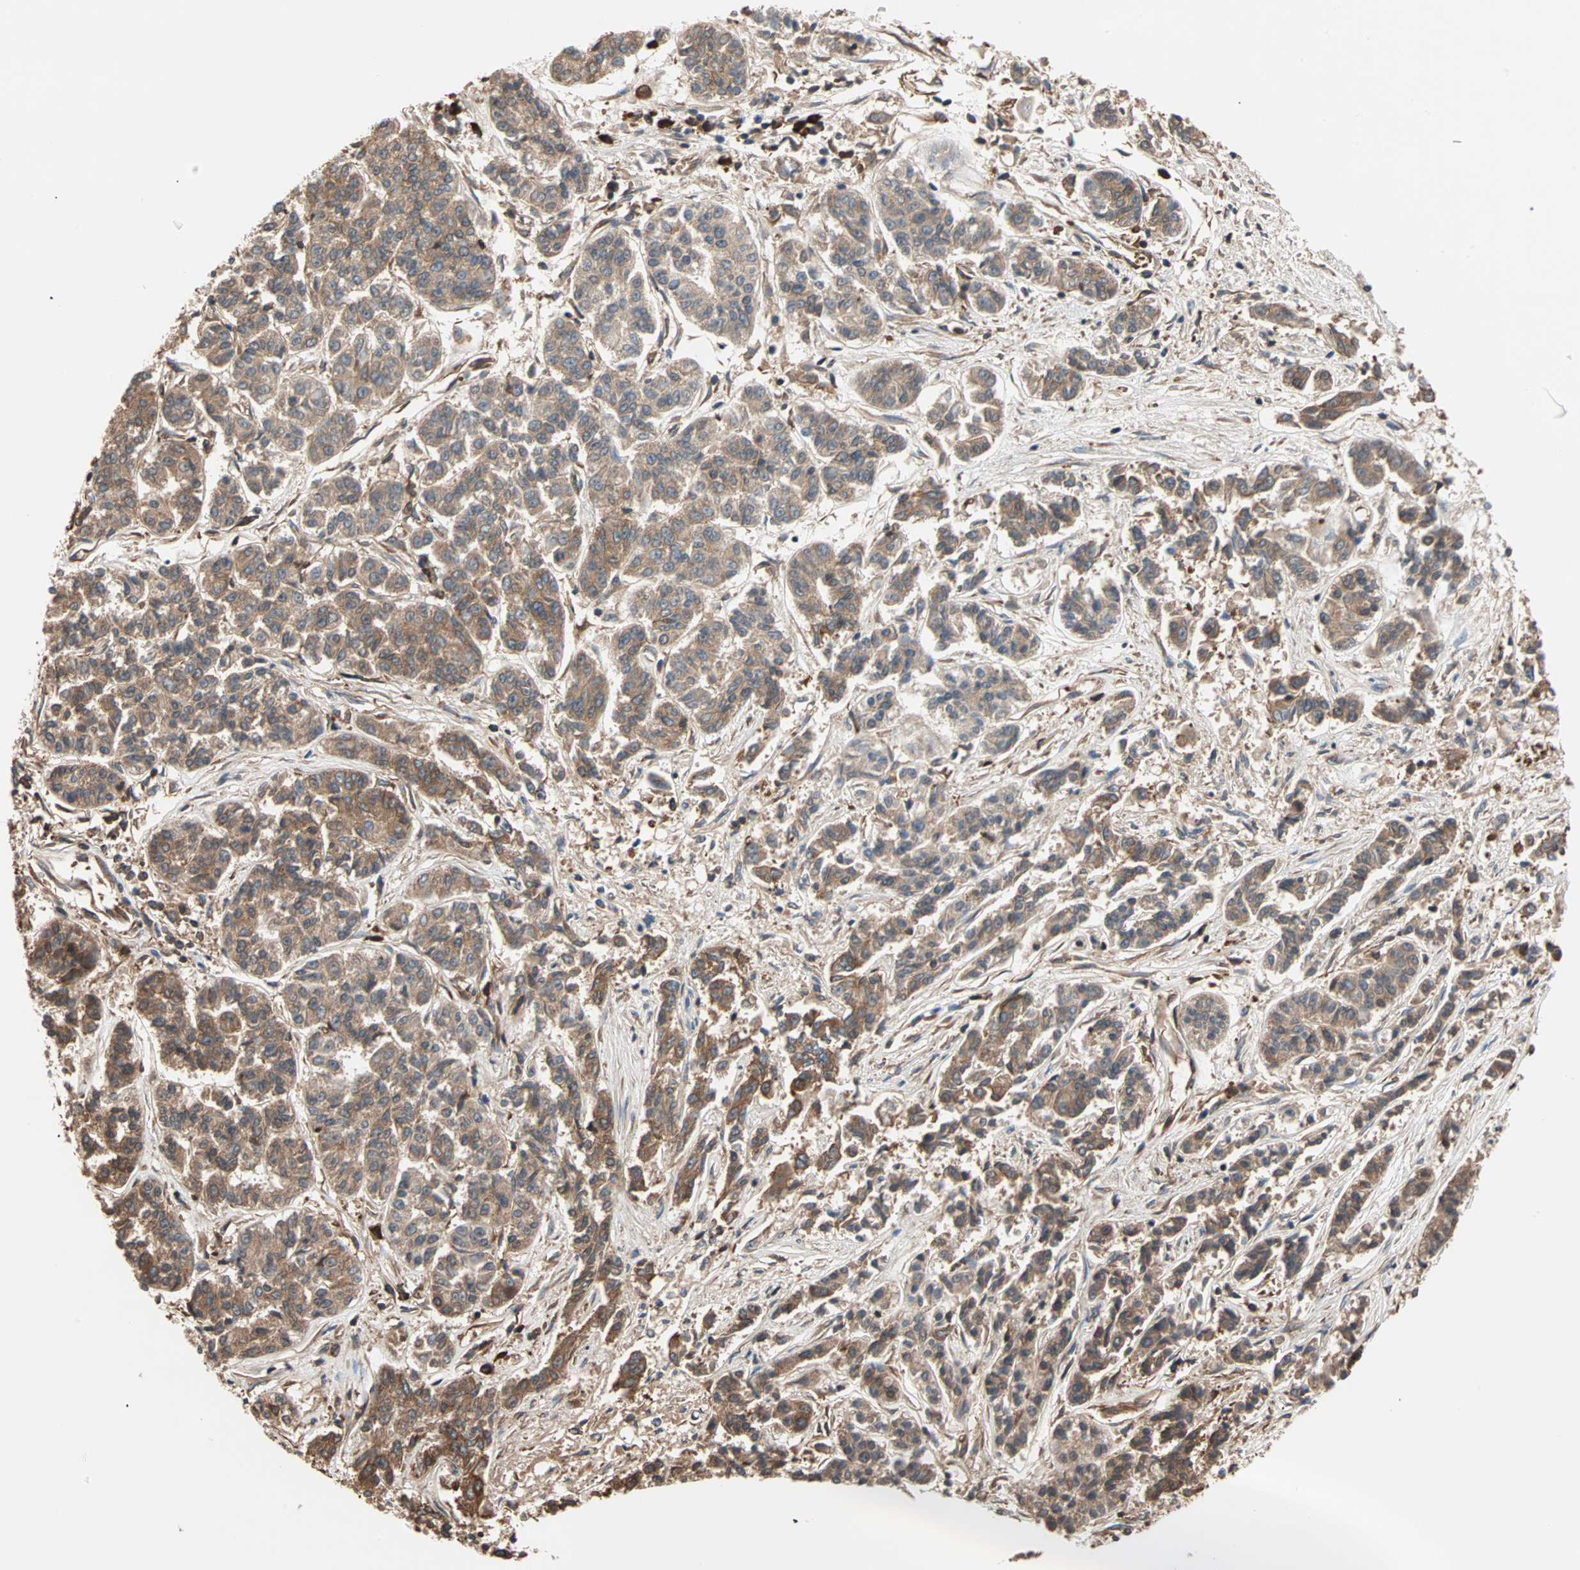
{"staining": {"intensity": "strong", "quantity": ">75%", "location": "cytoplasmic/membranous"}, "tissue": "lung cancer", "cell_type": "Tumor cells", "image_type": "cancer", "snomed": [{"axis": "morphology", "description": "Adenocarcinoma, NOS"}, {"axis": "topography", "description": "Lung"}], "caption": "The micrograph reveals immunohistochemical staining of lung cancer. There is strong cytoplasmic/membranous positivity is present in about >75% of tumor cells.", "gene": "EEF2", "patient": {"sex": "male", "age": 84}}